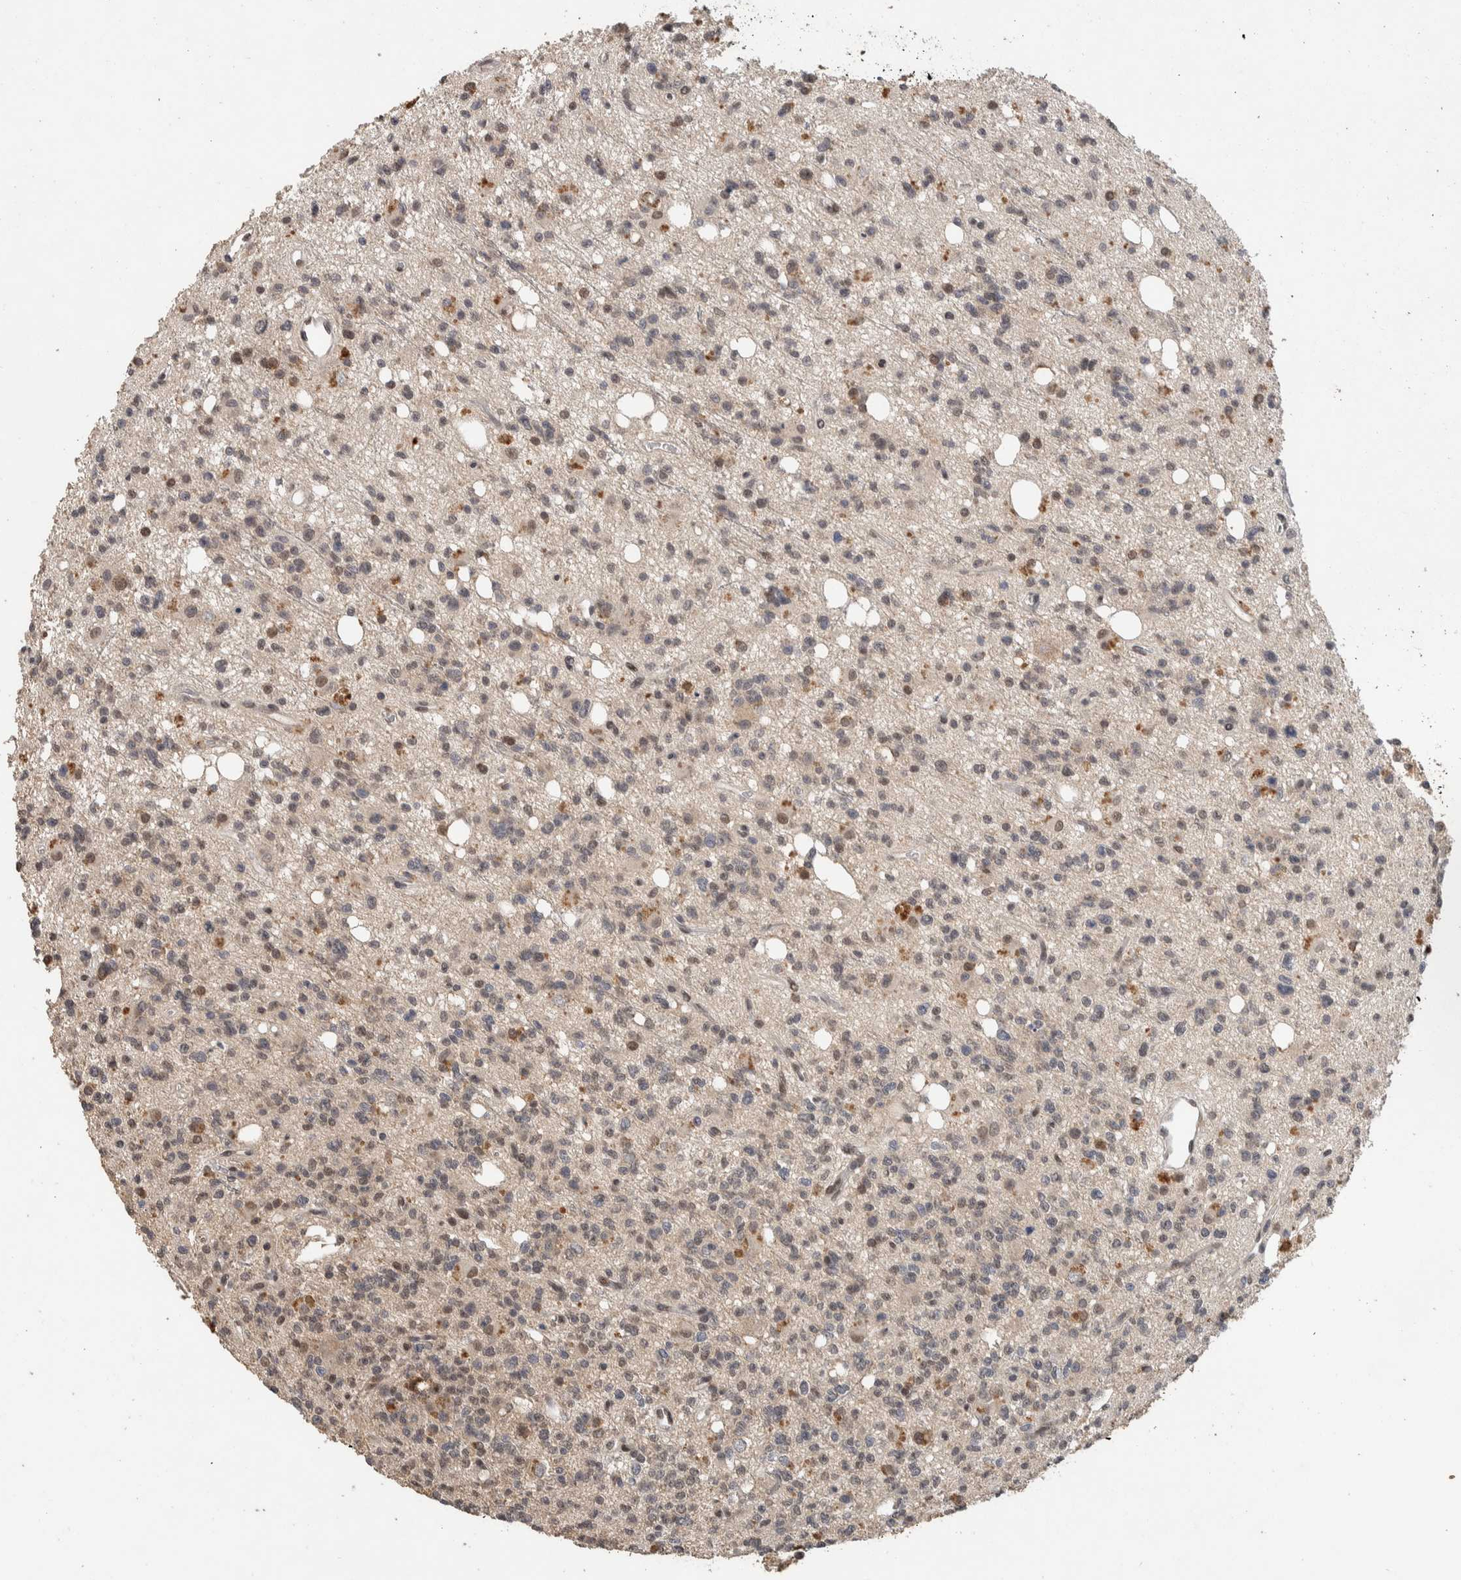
{"staining": {"intensity": "weak", "quantity": "<25%", "location": "nuclear"}, "tissue": "glioma", "cell_type": "Tumor cells", "image_type": "cancer", "snomed": [{"axis": "morphology", "description": "Glioma, malignant, High grade"}, {"axis": "topography", "description": "Brain"}], "caption": "This image is of malignant glioma (high-grade) stained with immunohistochemistry to label a protein in brown with the nuclei are counter-stained blue. There is no positivity in tumor cells.", "gene": "CYSRT1", "patient": {"sex": "female", "age": 62}}